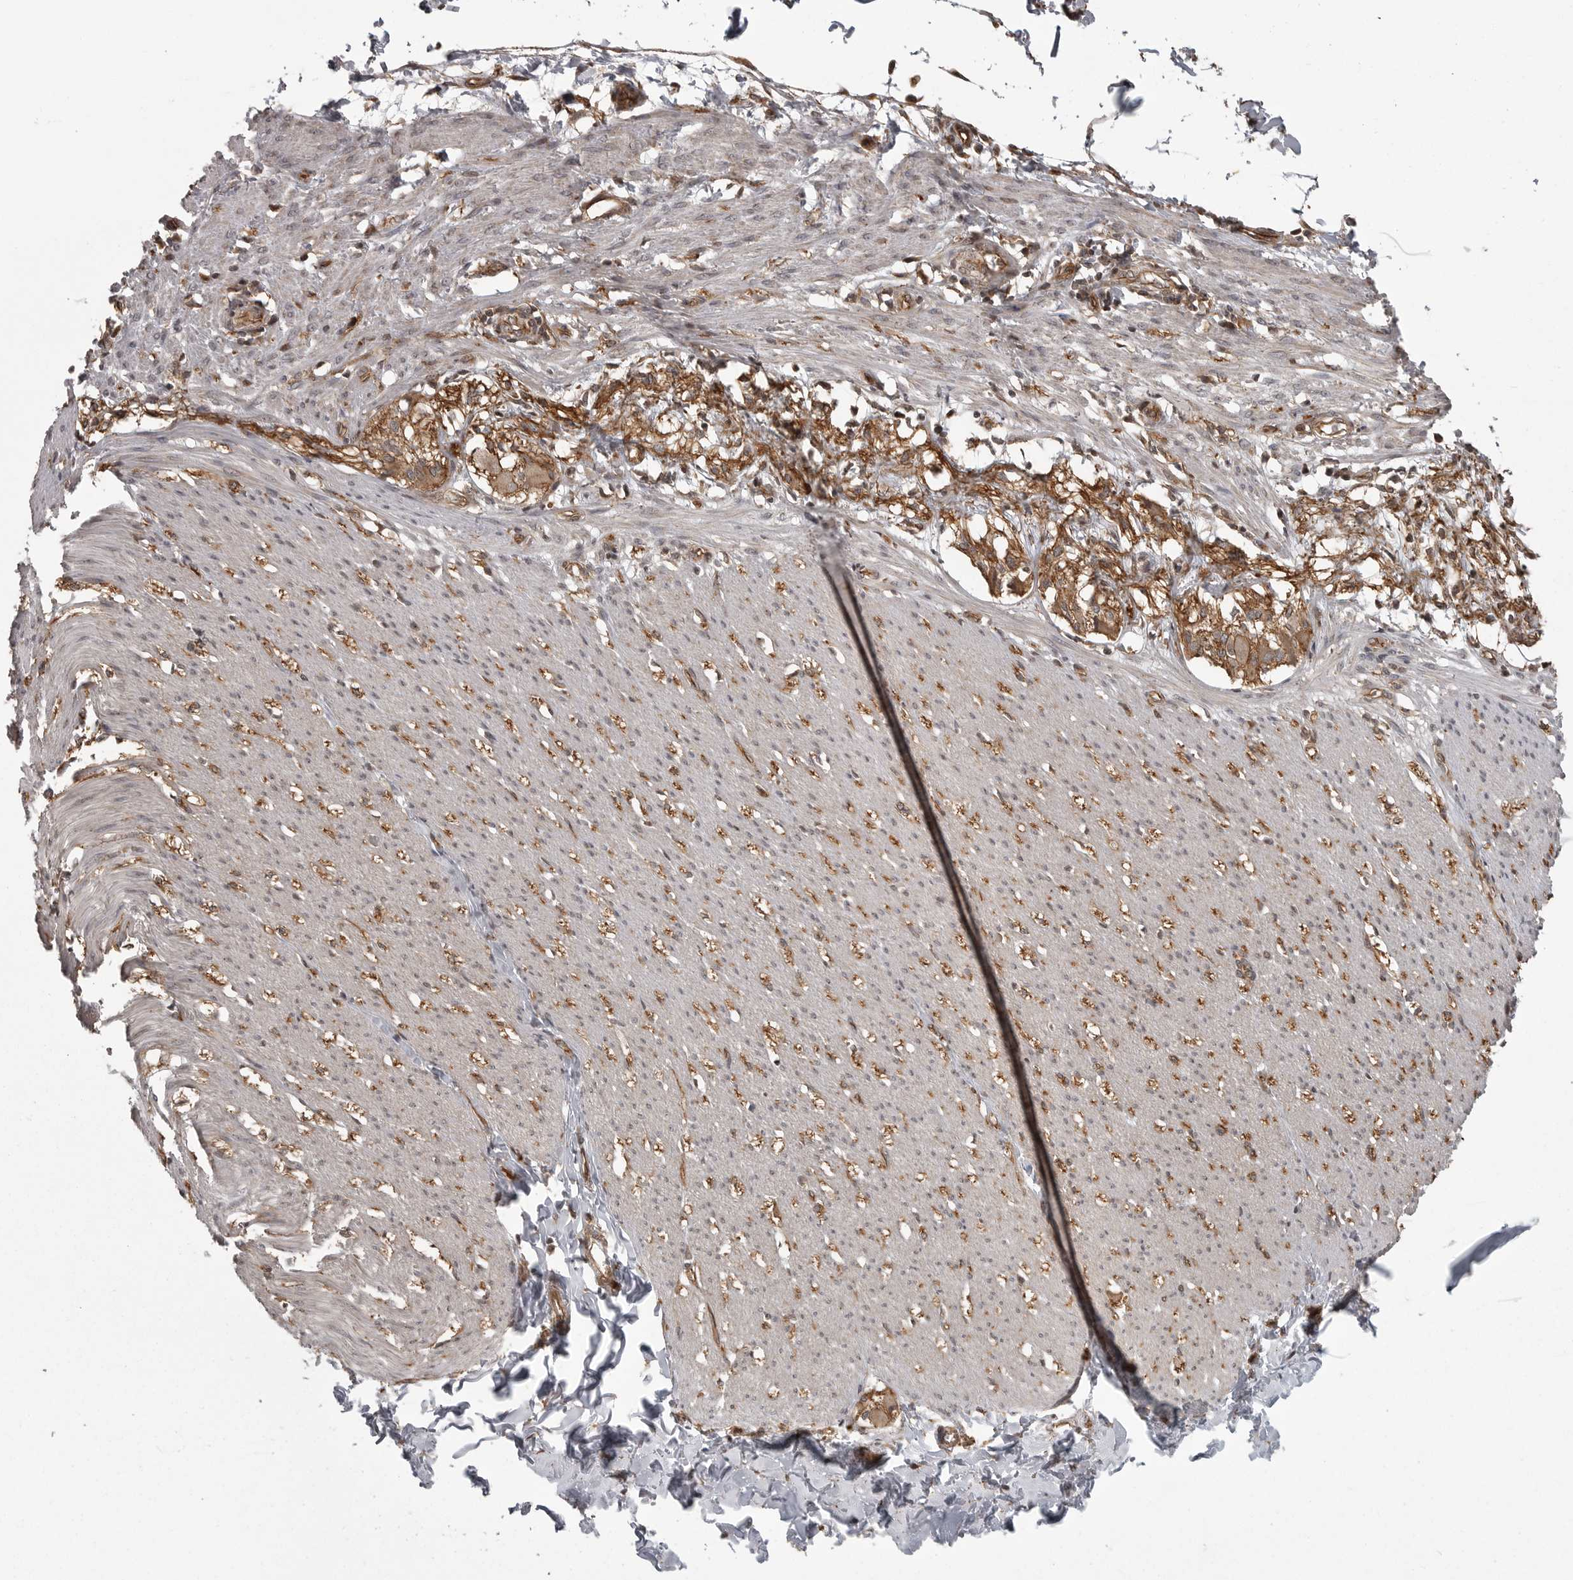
{"staining": {"intensity": "weak", "quantity": ">75%", "location": "cytoplasmic/membranous,nuclear"}, "tissue": "smooth muscle", "cell_type": "Smooth muscle cells", "image_type": "normal", "snomed": [{"axis": "morphology", "description": "Normal tissue, NOS"}, {"axis": "morphology", "description": "Adenocarcinoma, NOS"}, {"axis": "topography", "description": "Smooth muscle"}, {"axis": "topography", "description": "Colon"}], "caption": "Smooth muscle stained for a protein demonstrates weak cytoplasmic/membranous,nuclear positivity in smooth muscle cells.", "gene": "DNAJC8", "patient": {"sex": "male", "age": 14}}